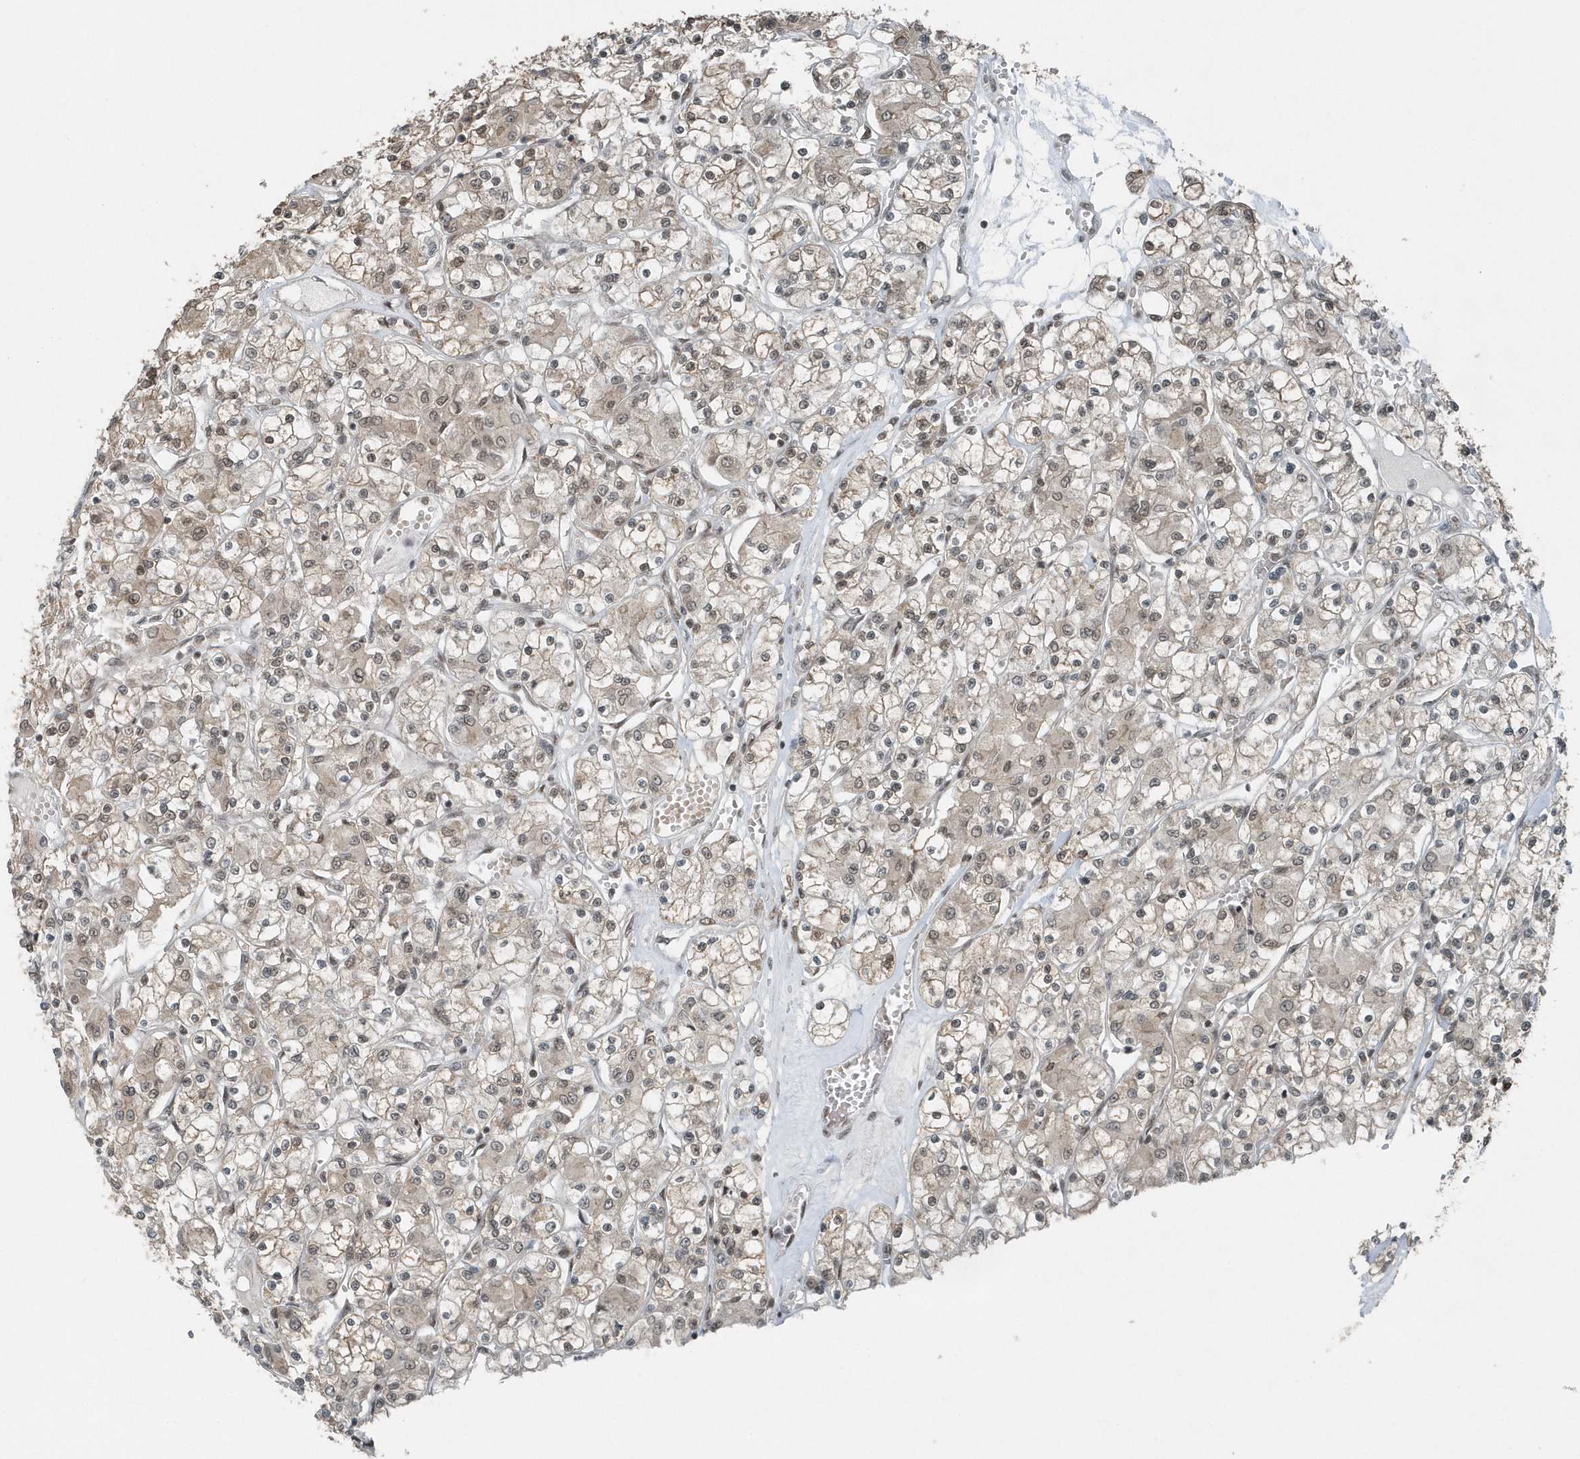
{"staining": {"intensity": "weak", "quantity": "25%-75%", "location": "nuclear"}, "tissue": "renal cancer", "cell_type": "Tumor cells", "image_type": "cancer", "snomed": [{"axis": "morphology", "description": "Adenocarcinoma, NOS"}, {"axis": "topography", "description": "Kidney"}], "caption": "The immunohistochemical stain shows weak nuclear positivity in tumor cells of renal cancer (adenocarcinoma) tissue.", "gene": "YTHDC1", "patient": {"sex": "female", "age": 59}}